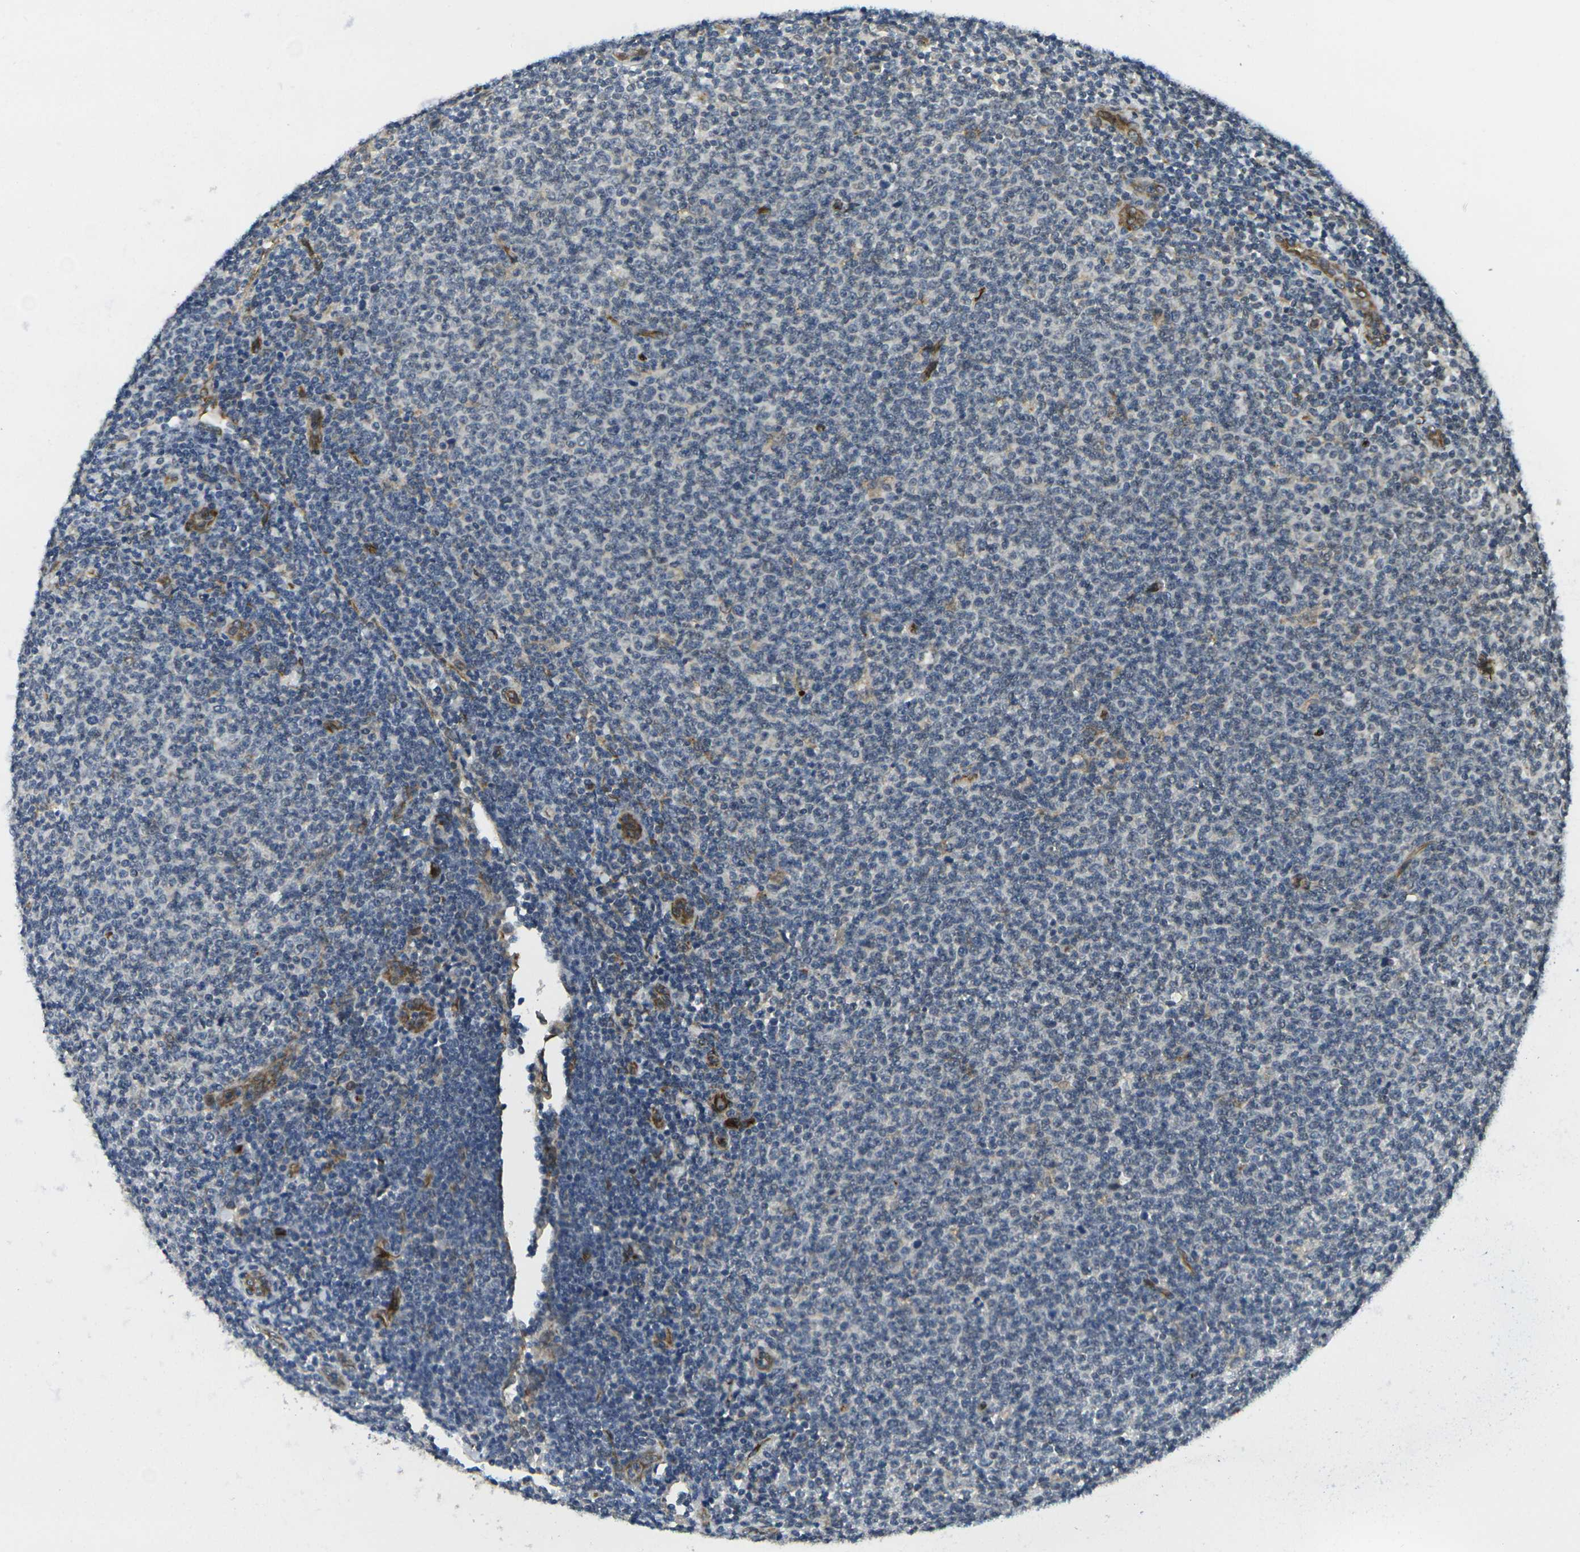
{"staining": {"intensity": "moderate", "quantity": "<25%", "location": "cytoplasmic/membranous"}, "tissue": "lymphoma", "cell_type": "Tumor cells", "image_type": "cancer", "snomed": [{"axis": "morphology", "description": "Malignant lymphoma, non-Hodgkin's type, Low grade"}, {"axis": "topography", "description": "Lymph node"}], "caption": "Malignant lymphoma, non-Hodgkin's type (low-grade) stained with a protein marker demonstrates moderate staining in tumor cells.", "gene": "FUT11", "patient": {"sex": "male", "age": 66}}